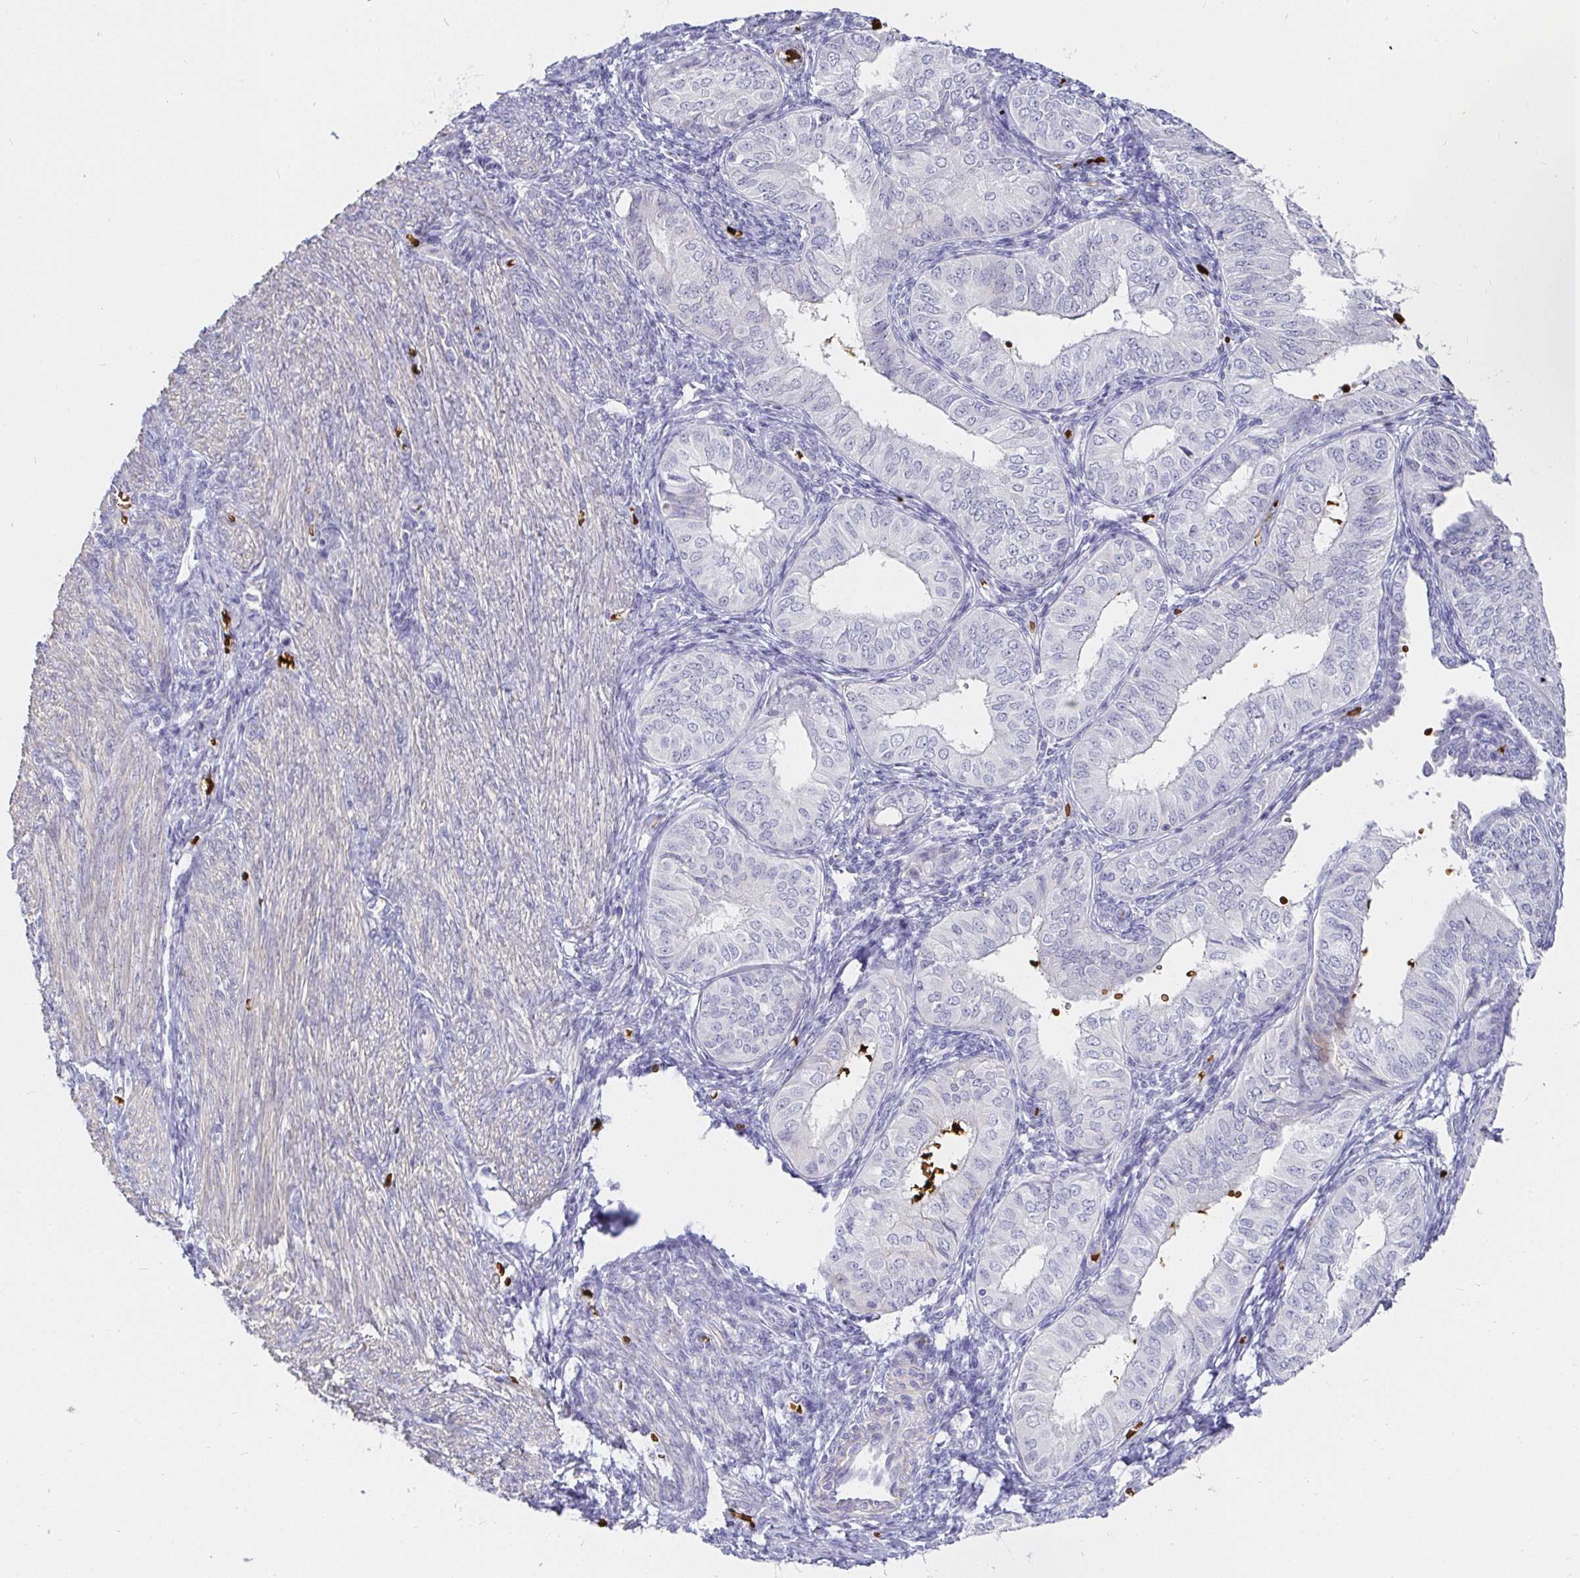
{"staining": {"intensity": "negative", "quantity": "none", "location": "none"}, "tissue": "endometrial cancer", "cell_type": "Tumor cells", "image_type": "cancer", "snomed": [{"axis": "morphology", "description": "Adenocarcinoma, NOS"}, {"axis": "topography", "description": "Endometrium"}], "caption": "Immunohistochemical staining of endometrial cancer (adenocarcinoma) reveals no significant expression in tumor cells.", "gene": "FGF21", "patient": {"sex": "female", "age": 58}}